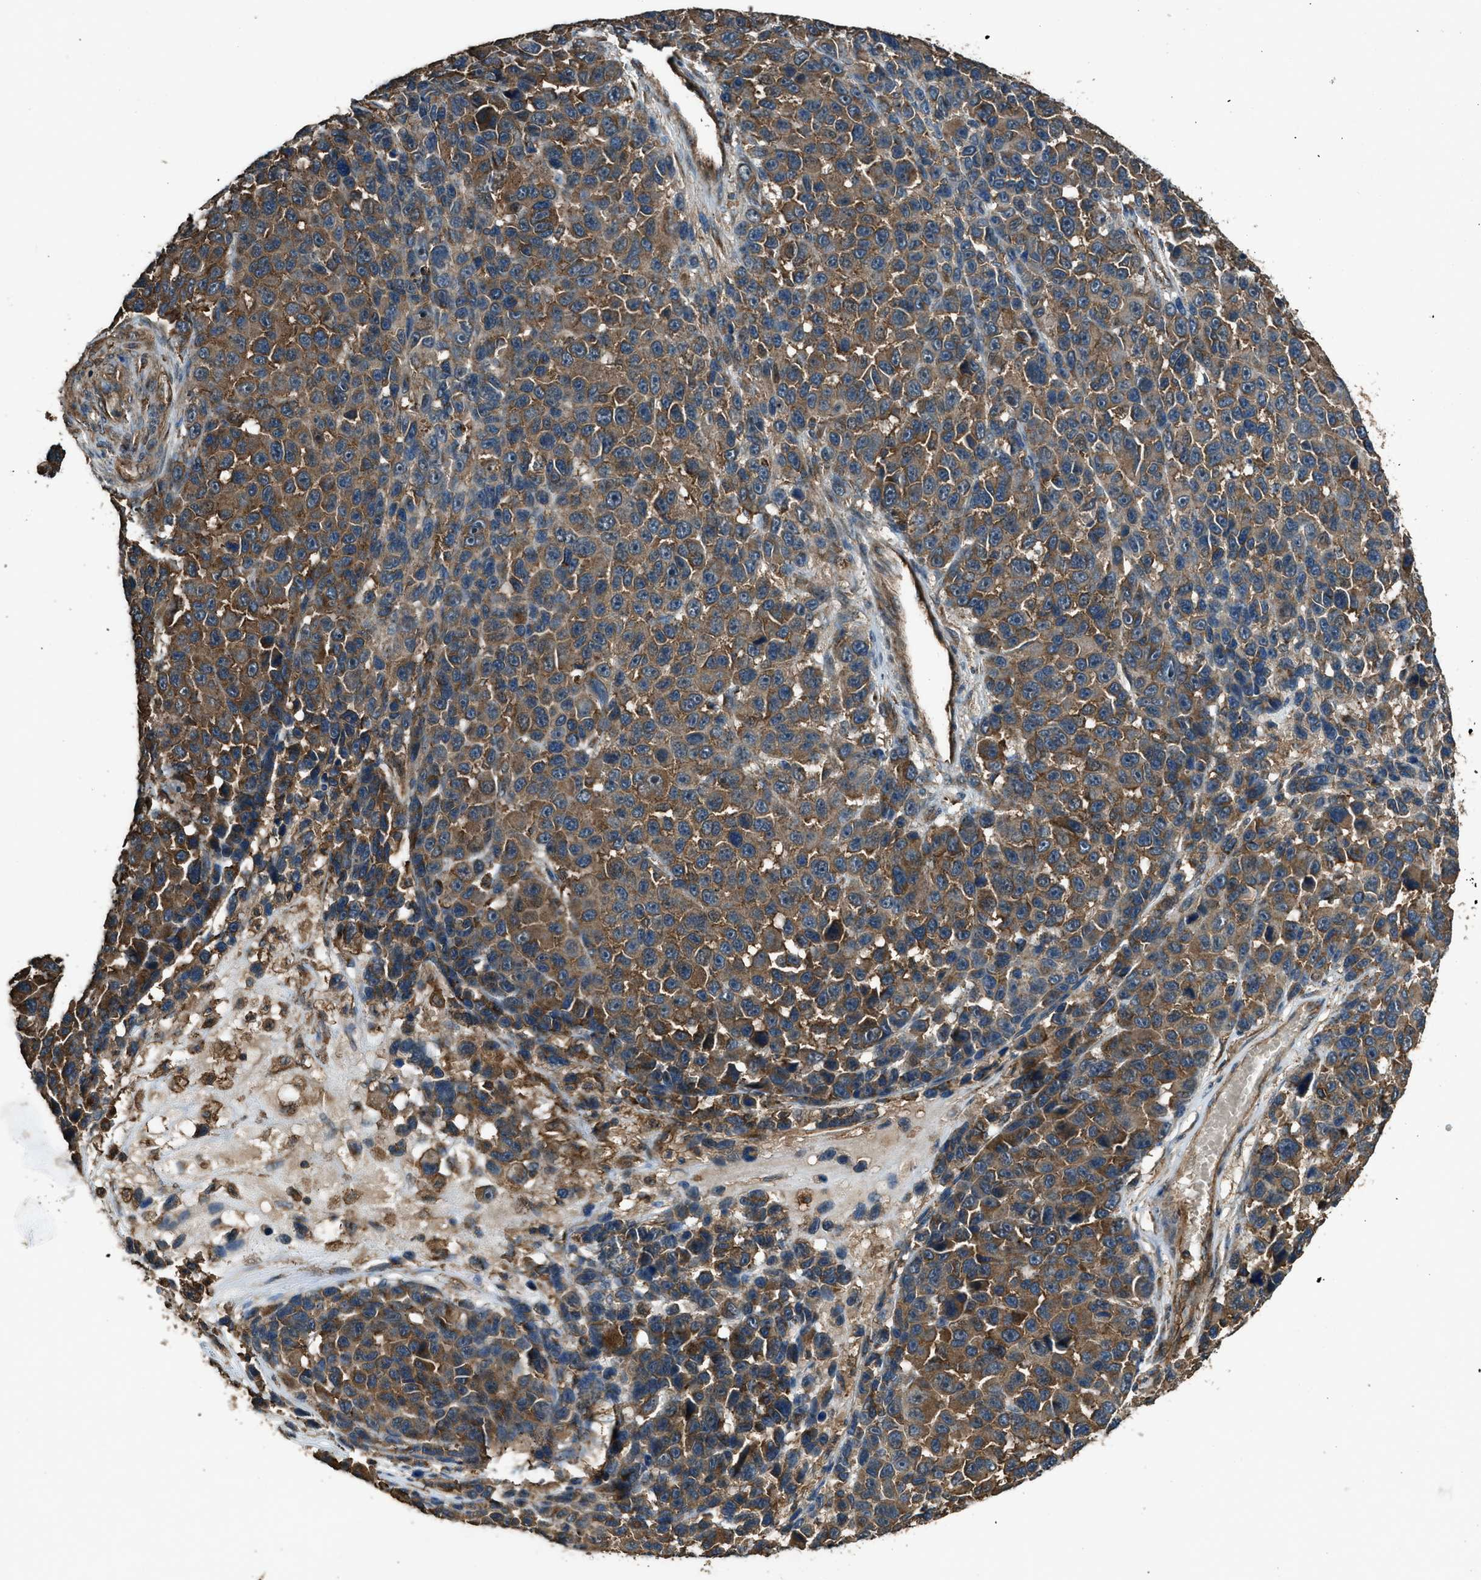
{"staining": {"intensity": "moderate", "quantity": ">75%", "location": "cytoplasmic/membranous"}, "tissue": "melanoma", "cell_type": "Tumor cells", "image_type": "cancer", "snomed": [{"axis": "morphology", "description": "Malignant melanoma, NOS"}, {"axis": "topography", "description": "Skin"}], "caption": "Moderate cytoplasmic/membranous positivity is appreciated in approximately >75% of tumor cells in malignant melanoma.", "gene": "MAP3K8", "patient": {"sex": "male", "age": 53}}